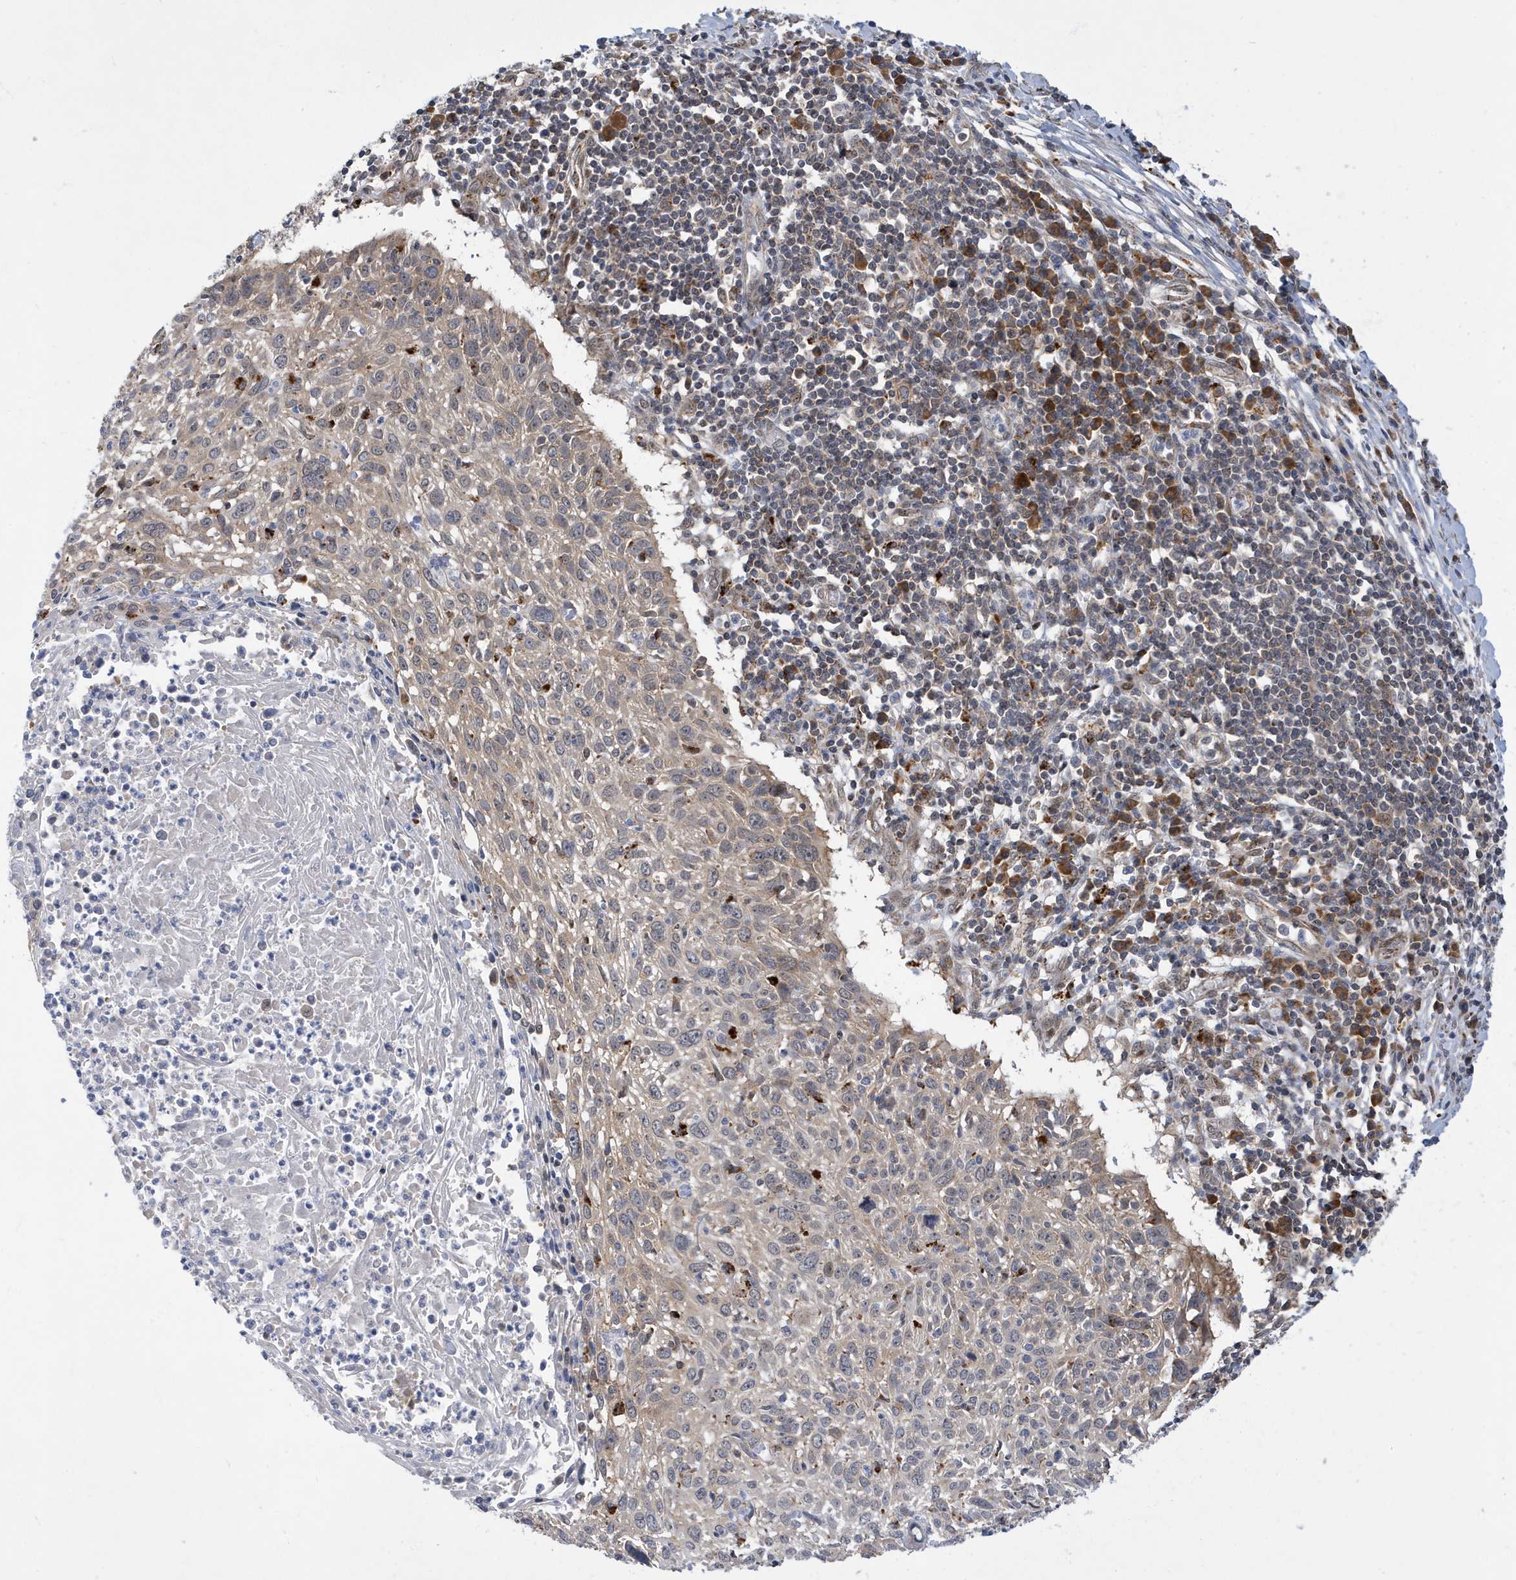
{"staining": {"intensity": "weak", "quantity": "<25%", "location": "cytoplasmic/membranous"}, "tissue": "cervical cancer", "cell_type": "Tumor cells", "image_type": "cancer", "snomed": [{"axis": "morphology", "description": "Squamous cell carcinoma, NOS"}, {"axis": "topography", "description": "Cervix"}], "caption": "Cervical squamous cell carcinoma stained for a protein using immunohistochemistry reveals no positivity tumor cells.", "gene": "ZNF507", "patient": {"sex": "female", "age": 51}}